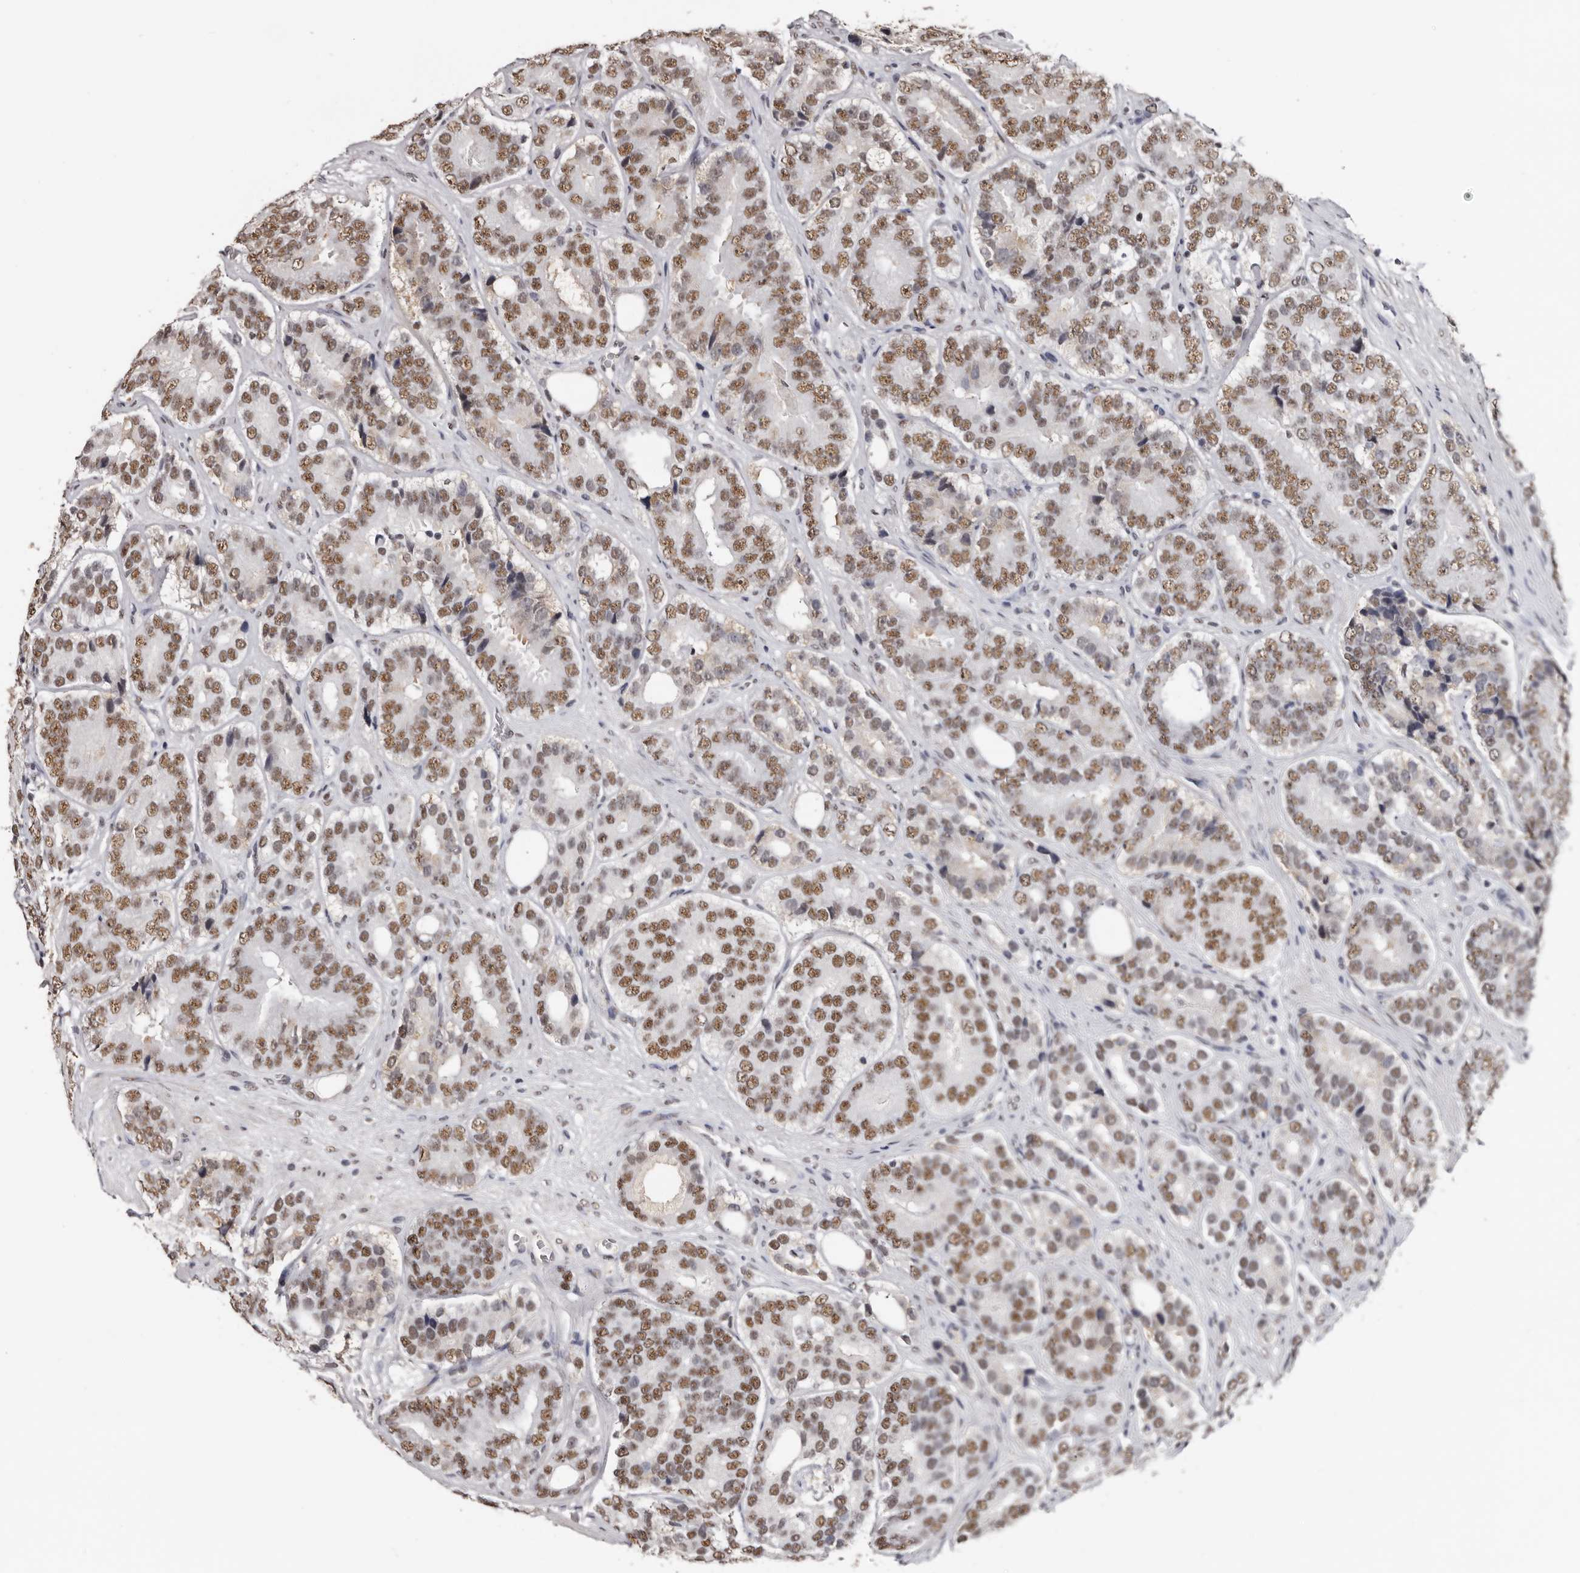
{"staining": {"intensity": "moderate", "quantity": ">75%", "location": "nuclear"}, "tissue": "prostate cancer", "cell_type": "Tumor cells", "image_type": "cancer", "snomed": [{"axis": "morphology", "description": "Adenocarcinoma, High grade"}, {"axis": "topography", "description": "Prostate"}], "caption": "Prostate cancer (high-grade adenocarcinoma) tissue displays moderate nuclear staining in approximately >75% of tumor cells, visualized by immunohistochemistry. Immunohistochemistry stains the protein of interest in brown and the nuclei are stained blue.", "gene": "SCAF4", "patient": {"sex": "male", "age": 56}}